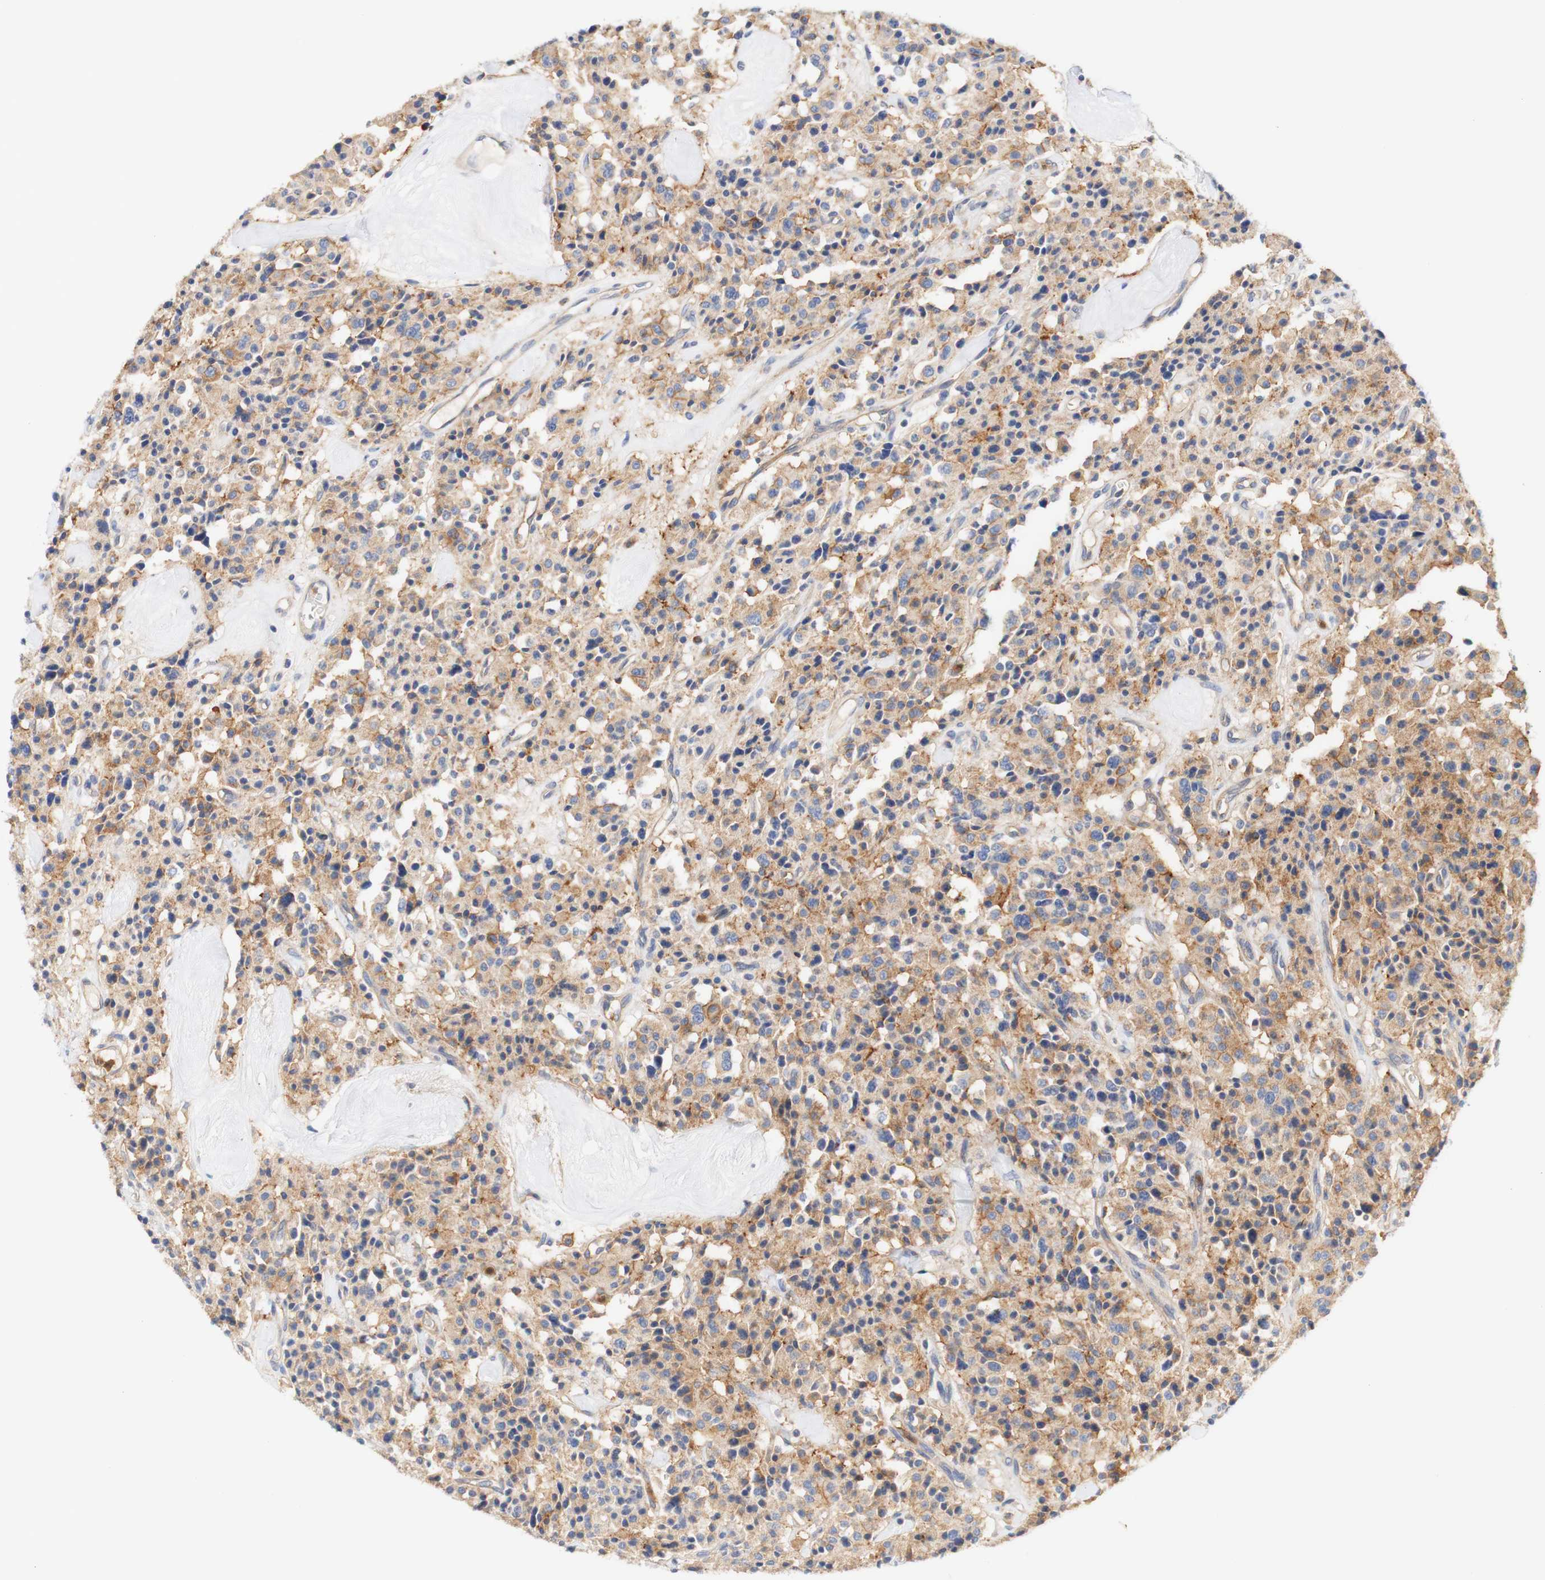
{"staining": {"intensity": "moderate", "quantity": ">75%", "location": "cytoplasmic/membranous"}, "tissue": "carcinoid", "cell_type": "Tumor cells", "image_type": "cancer", "snomed": [{"axis": "morphology", "description": "Carcinoid, malignant, NOS"}, {"axis": "topography", "description": "Lung"}], "caption": "The photomicrograph shows a brown stain indicating the presence of a protein in the cytoplasmic/membranous of tumor cells in carcinoid. (Brightfield microscopy of DAB IHC at high magnification).", "gene": "PCDH7", "patient": {"sex": "male", "age": 30}}